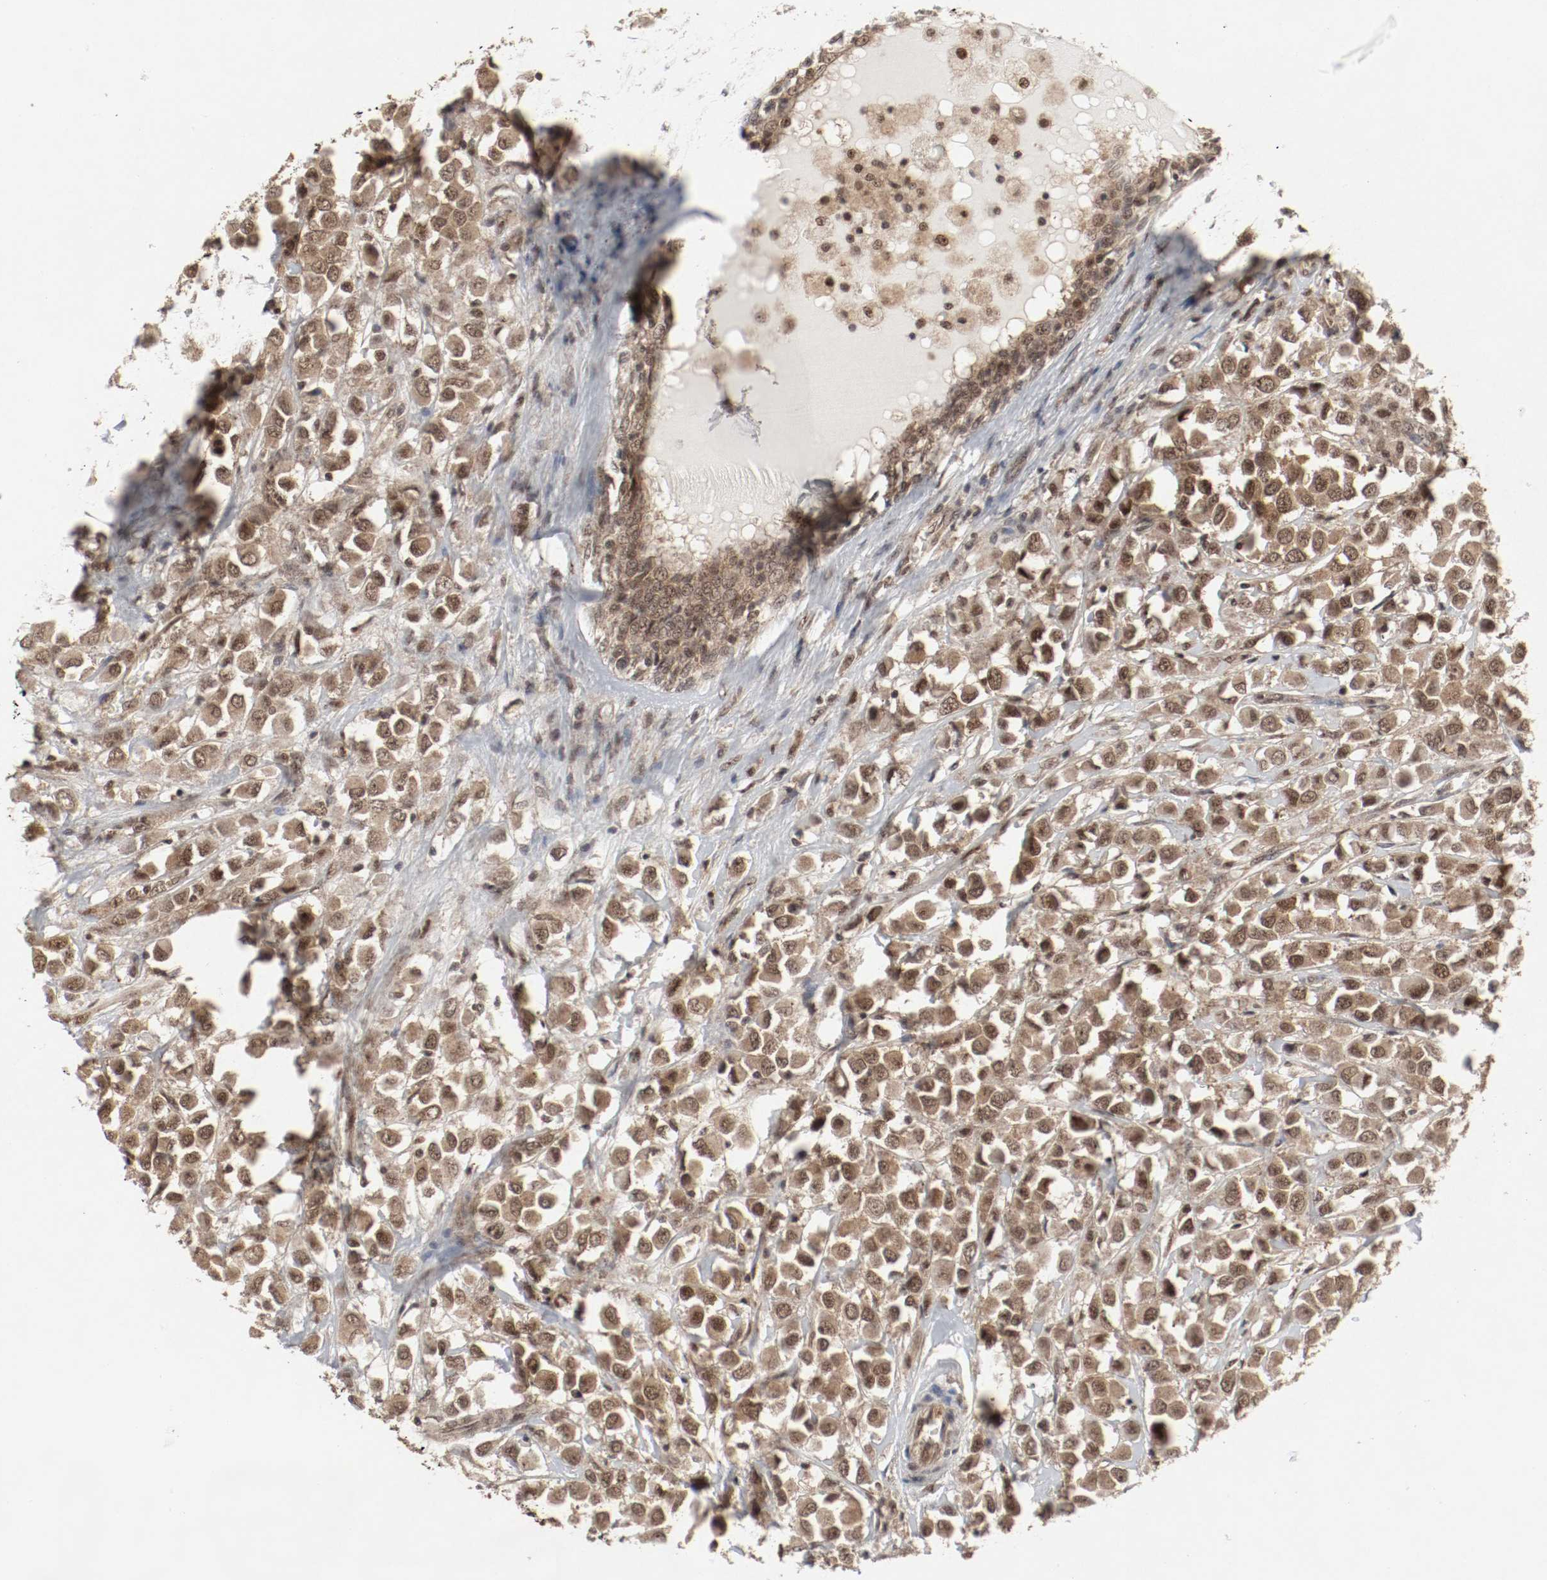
{"staining": {"intensity": "moderate", "quantity": ">75%", "location": "cytoplasmic/membranous,nuclear"}, "tissue": "breast cancer", "cell_type": "Tumor cells", "image_type": "cancer", "snomed": [{"axis": "morphology", "description": "Duct carcinoma"}, {"axis": "topography", "description": "Breast"}], "caption": "Immunohistochemistry (IHC) histopathology image of neoplastic tissue: human breast cancer (intraductal carcinoma) stained using immunohistochemistry (IHC) demonstrates medium levels of moderate protein expression localized specifically in the cytoplasmic/membranous and nuclear of tumor cells, appearing as a cytoplasmic/membranous and nuclear brown color.", "gene": "CSNK2B", "patient": {"sex": "female", "age": 61}}